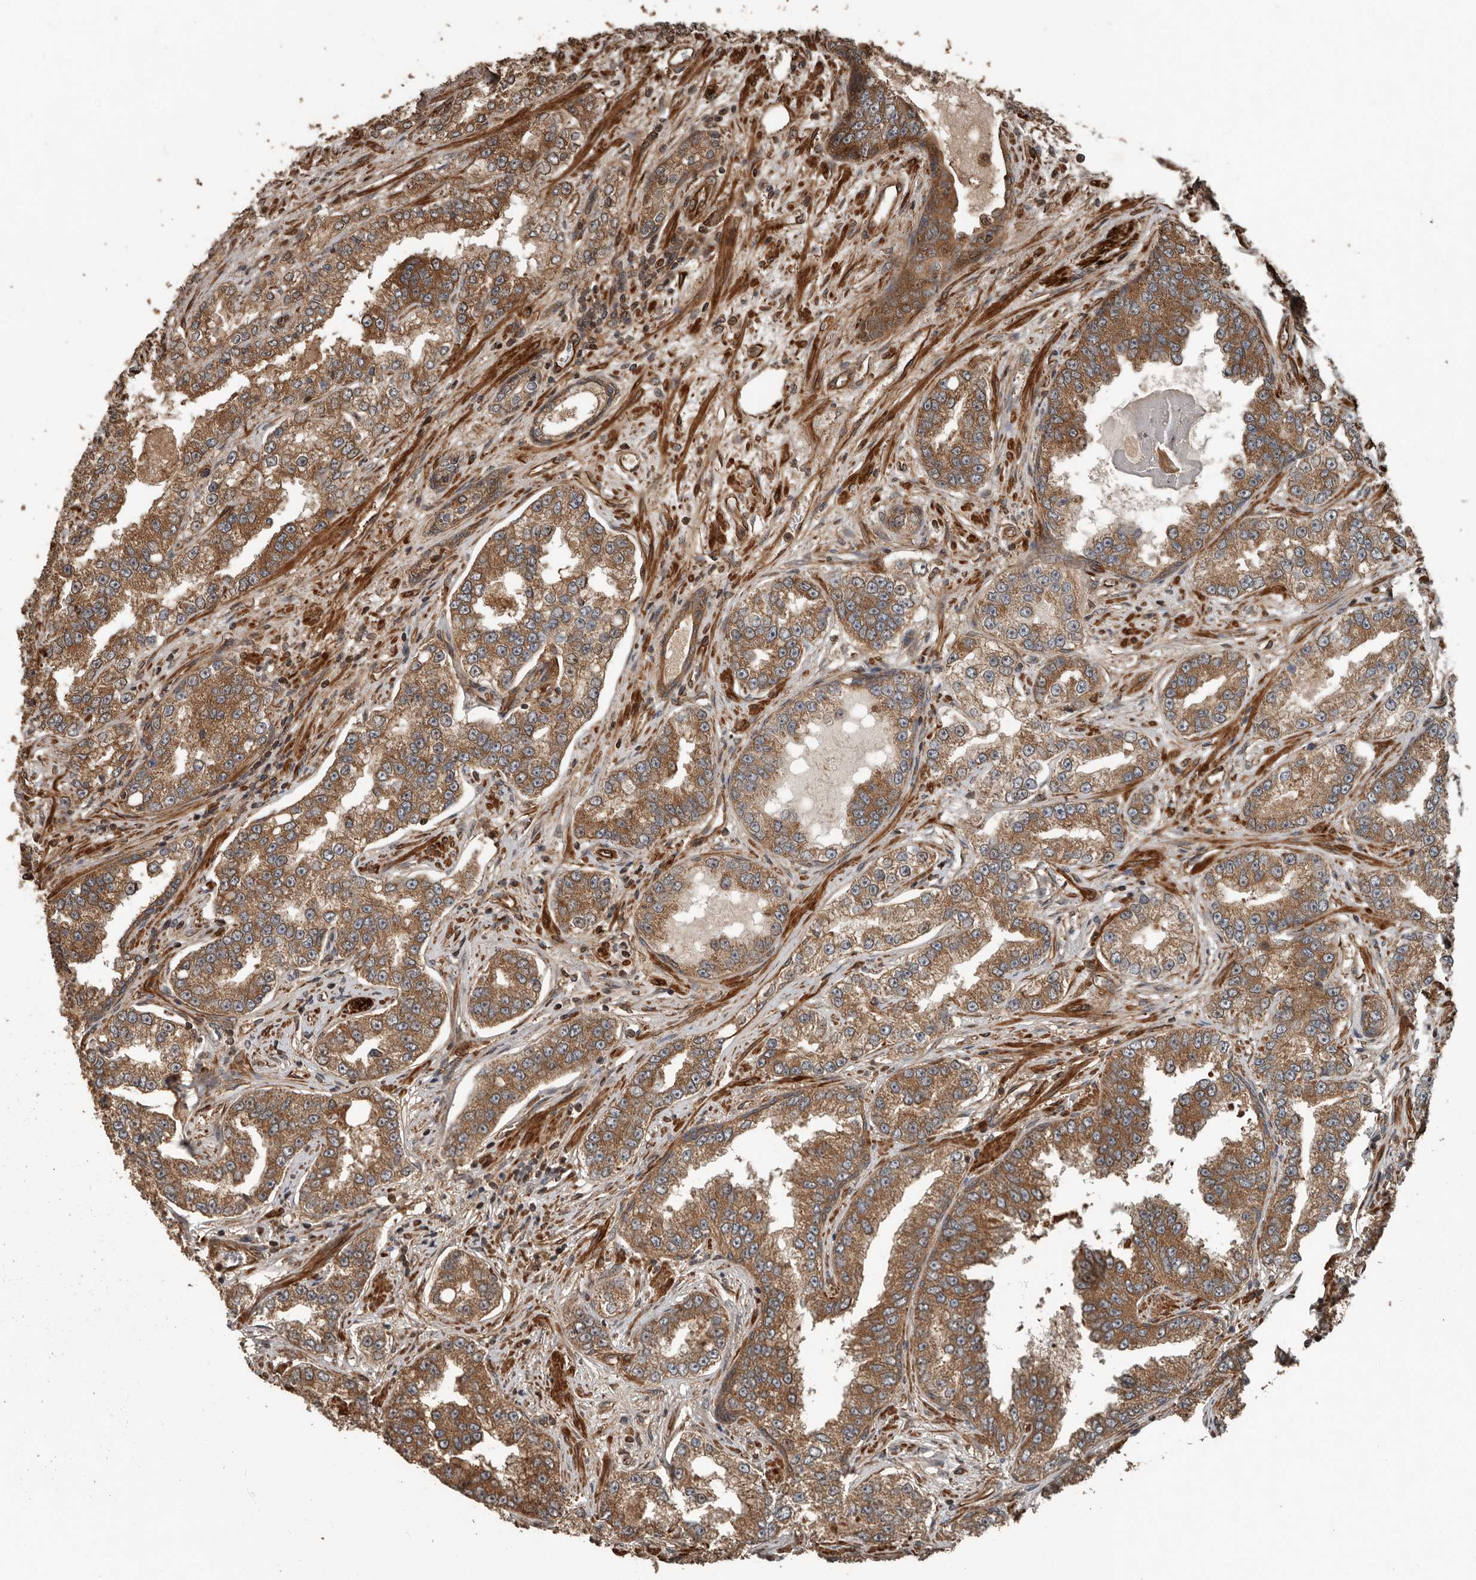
{"staining": {"intensity": "moderate", "quantity": ">75%", "location": "cytoplasmic/membranous"}, "tissue": "prostate cancer", "cell_type": "Tumor cells", "image_type": "cancer", "snomed": [{"axis": "morphology", "description": "Normal tissue, NOS"}, {"axis": "morphology", "description": "Adenocarcinoma, High grade"}, {"axis": "topography", "description": "Prostate"}], "caption": "Protein staining of adenocarcinoma (high-grade) (prostate) tissue reveals moderate cytoplasmic/membranous expression in about >75% of tumor cells.", "gene": "YOD1", "patient": {"sex": "male", "age": 83}}